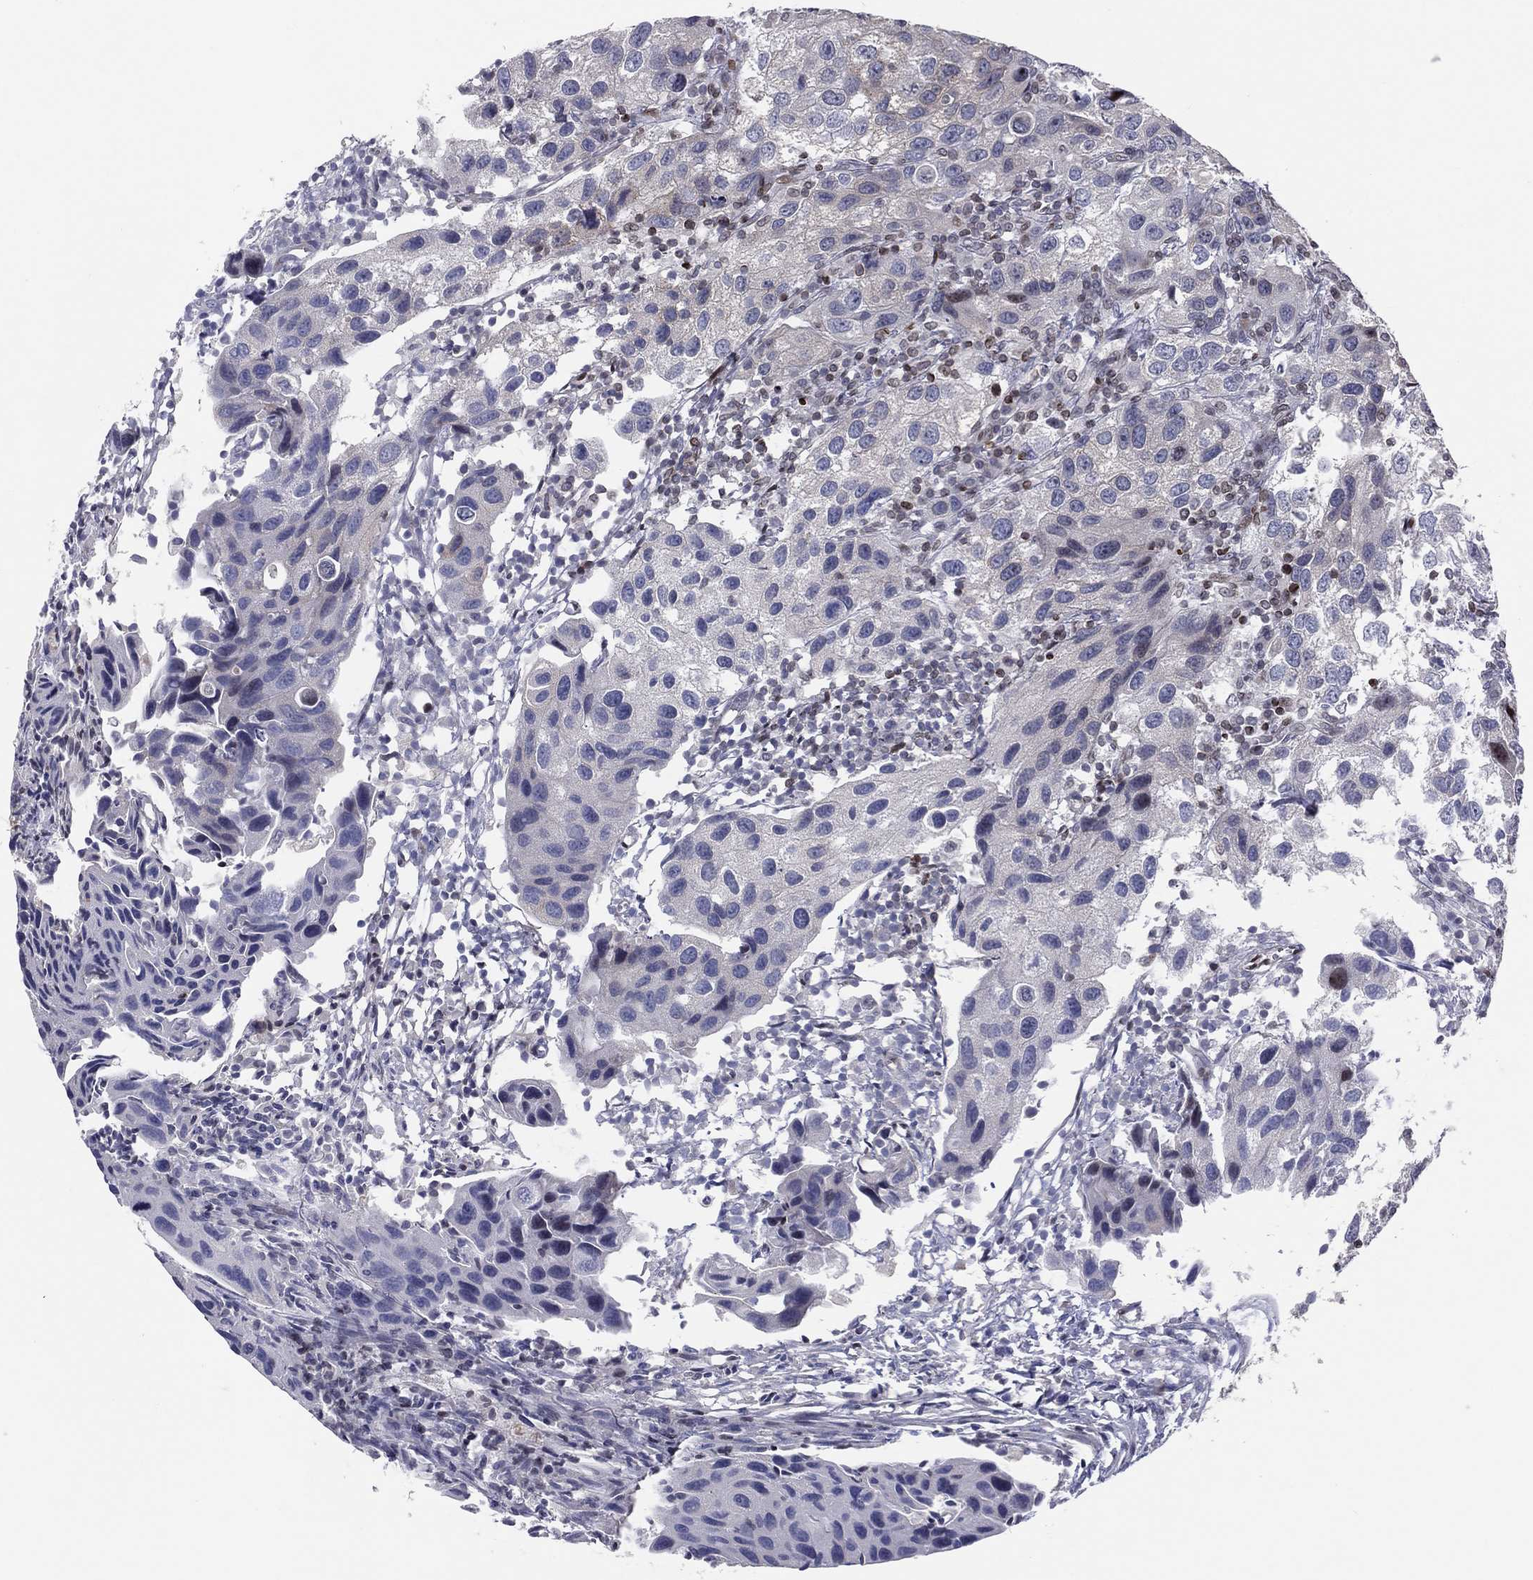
{"staining": {"intensity": "negative", "quantity": "none", "location": "none"}, "tissue": "urothelial cancer", "cell_type": "Tumor cells", "image_type": "cancer", "snomed": [{"axis": "morphology", "description": "Urothelial carcinoma, High grade"}, {"axis": "topography", "description": "Urinary bladder"}], "caption": "Human urothelial carcinoma (high-grade) stained for a protein using immunohistochemistry demonstrates no staining in tumor cells.", "gene": "DBF4B", "patient": {"sex": "male", "age": 79}}